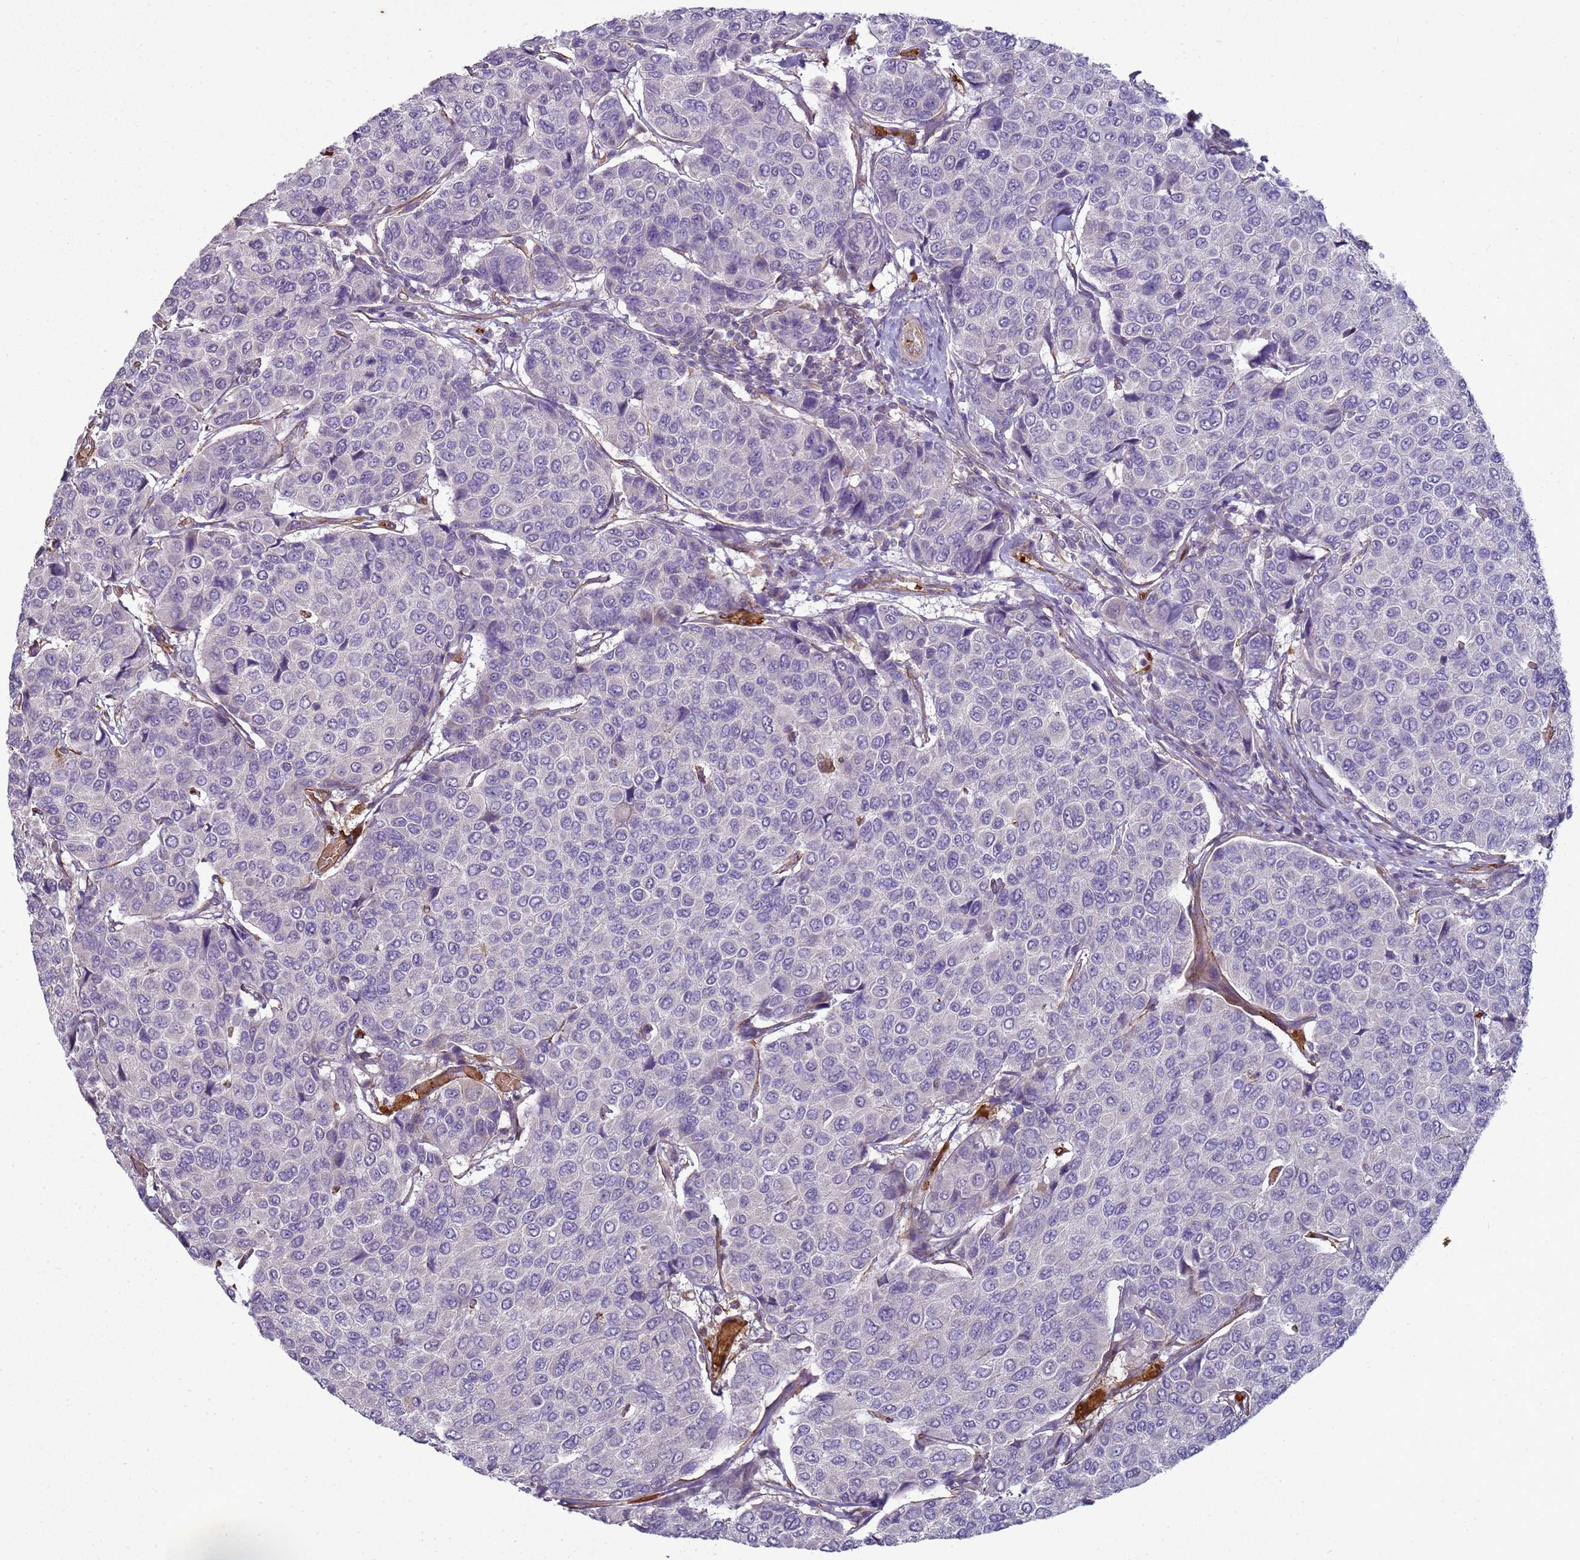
{"staining": {"intensity": "negative", "quantity": "none", "location": "none"}, "tissue": "breast cancer", "cell_type": "Tumor cells", "image_type": "cancer", "snomed": [{"axis": "morphology", "description": "Duct carcinoma"}, {"axis": "topography", "description": "Breast"}], "caption": "Immunohistochemistry (IHC) micrograph of breast invasive ductal carcinoma stained for a protein (brown), which shows no staining in tumor cells. Nuclei are stained in blue.", "gene": "SGIP1", "patient": {"sex": "female", "age": 55}}